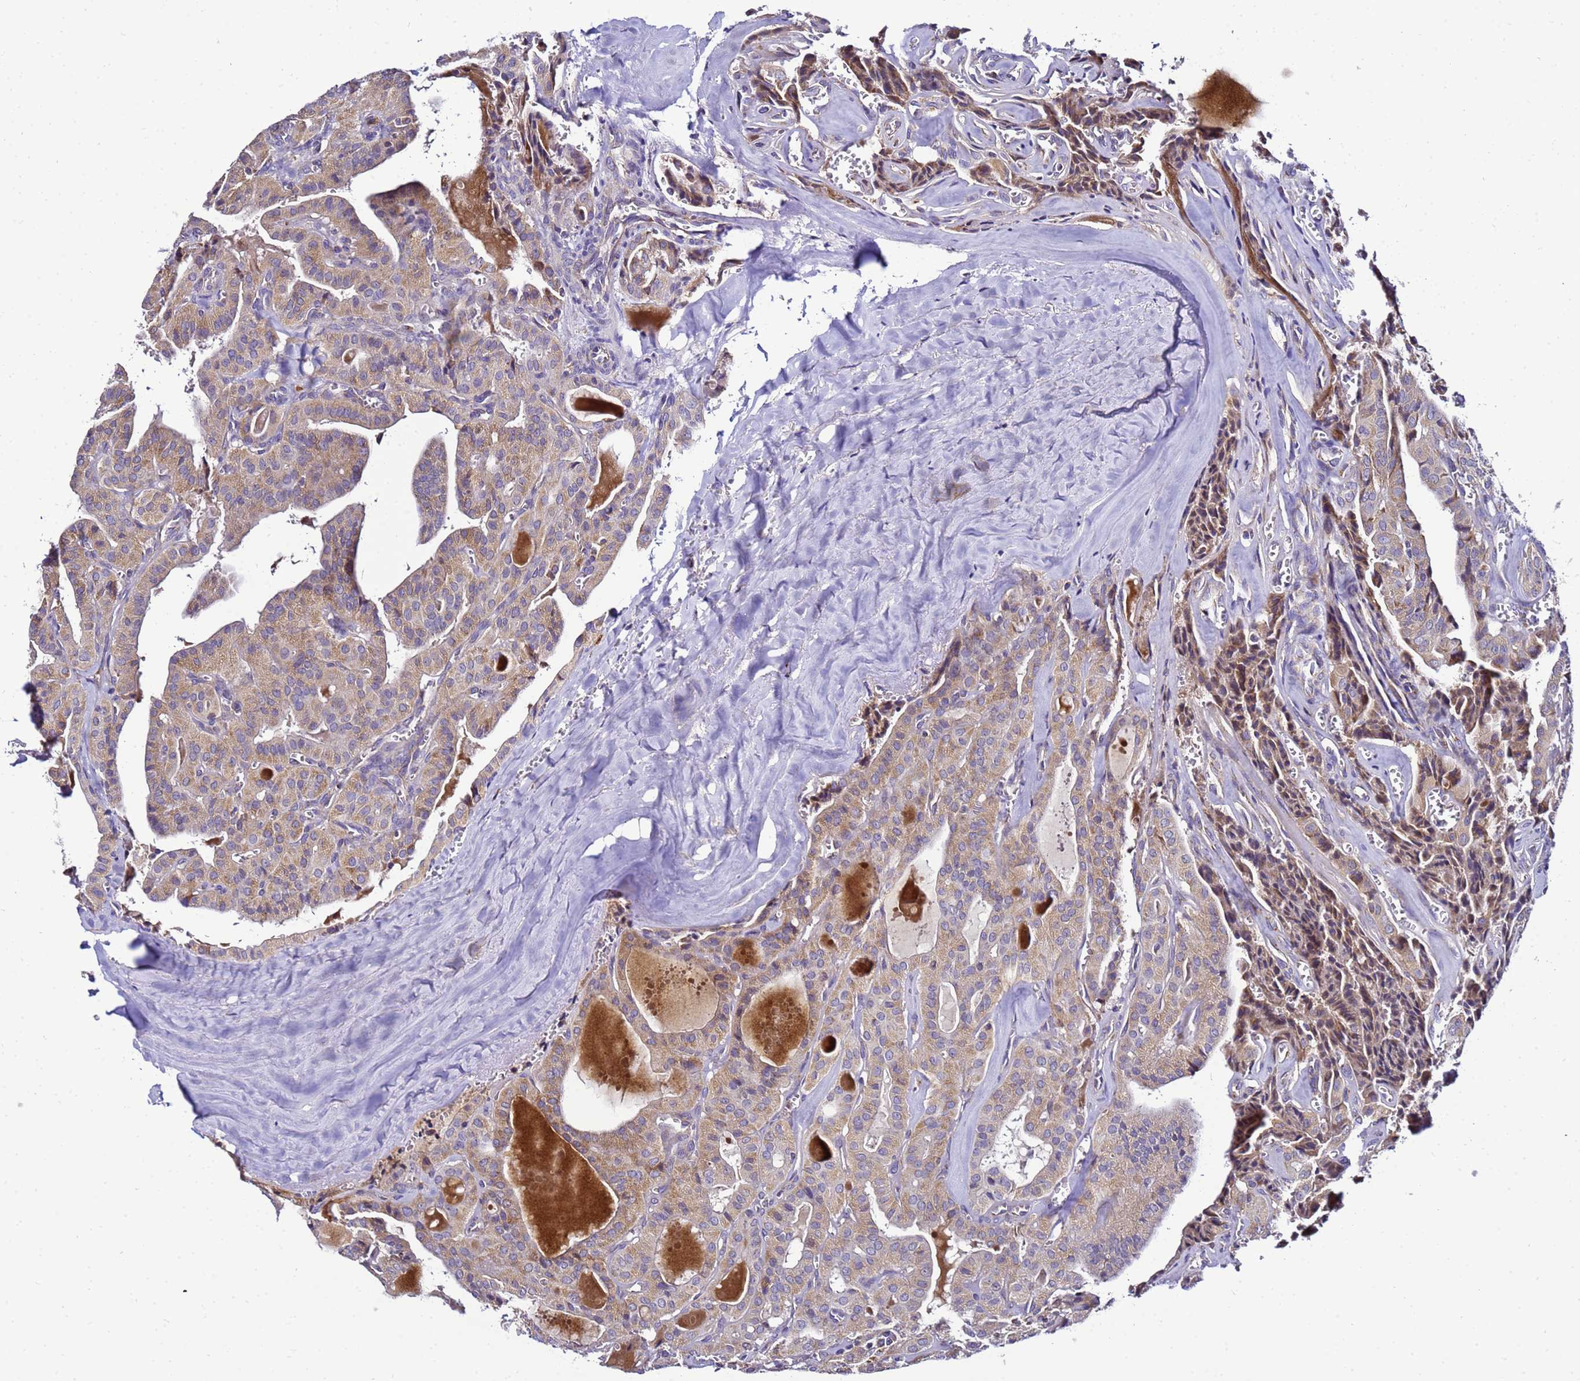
{"staining": {"intensity": "moderate", "quantity": ">75%", "location": "cytoplasmic/membranous"}, "tissue": "thyroid cancer", "cell_type": "Tumor cells", "image_type": "cancer", "snomed": [{"axis": "morphology", "description": "Papillary adenocarcinoma, NOS"}, {"axis": "topography", "description": "Thyroid gland"}], "caption": "Tumor cells show medium levels of moderate cytoplasmic/membranous expression in about >75% of cells in human thyroid cancer (papillary adenocarcinoma).", "gene": "HIGD2A", "patient": {"sex": "male", "age": 52}}